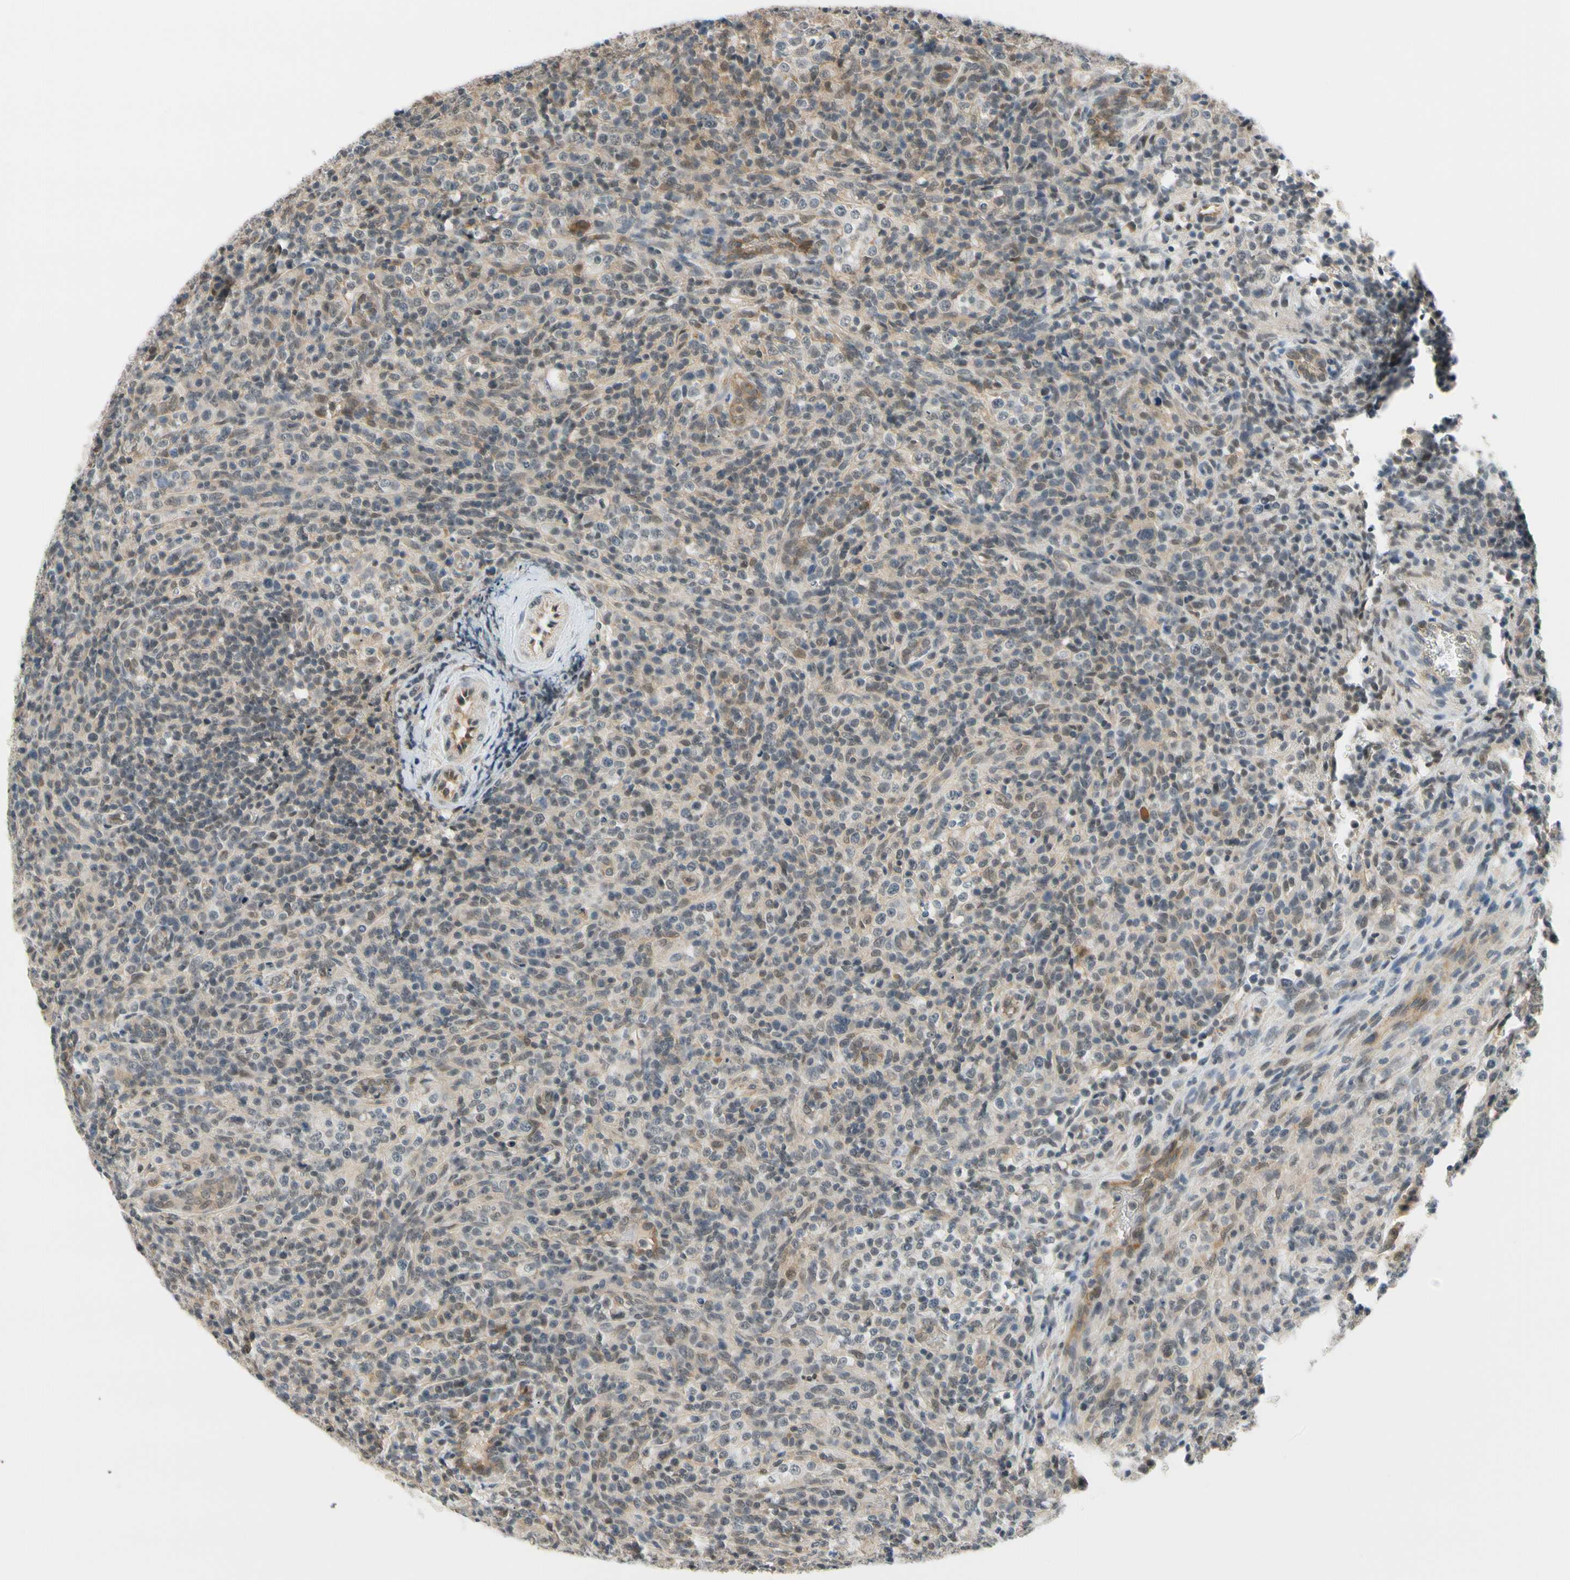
{"staining": {"intensity": "weak", "quantity": "<25%", "location": "cytoplasmic/membranous"}, "tissue": "lymphoma", "cell_type": "Tumor cells", "image_type": "cancer", "snomed": [{"axis": "morphology", "description": "Malignant lymphoma, non-Hodgkin's type, High grade"}, {"axis": "topography", "description": "Lymph node"}], "caption": "High power microscopy image of an IHC micrograph of high-grade malignant lymphoma, non-Hodgkin's type, revealing no significant expression in tumor cells.", "gene": "TAF12", "patient": {"sex": "female", "age": 76}}